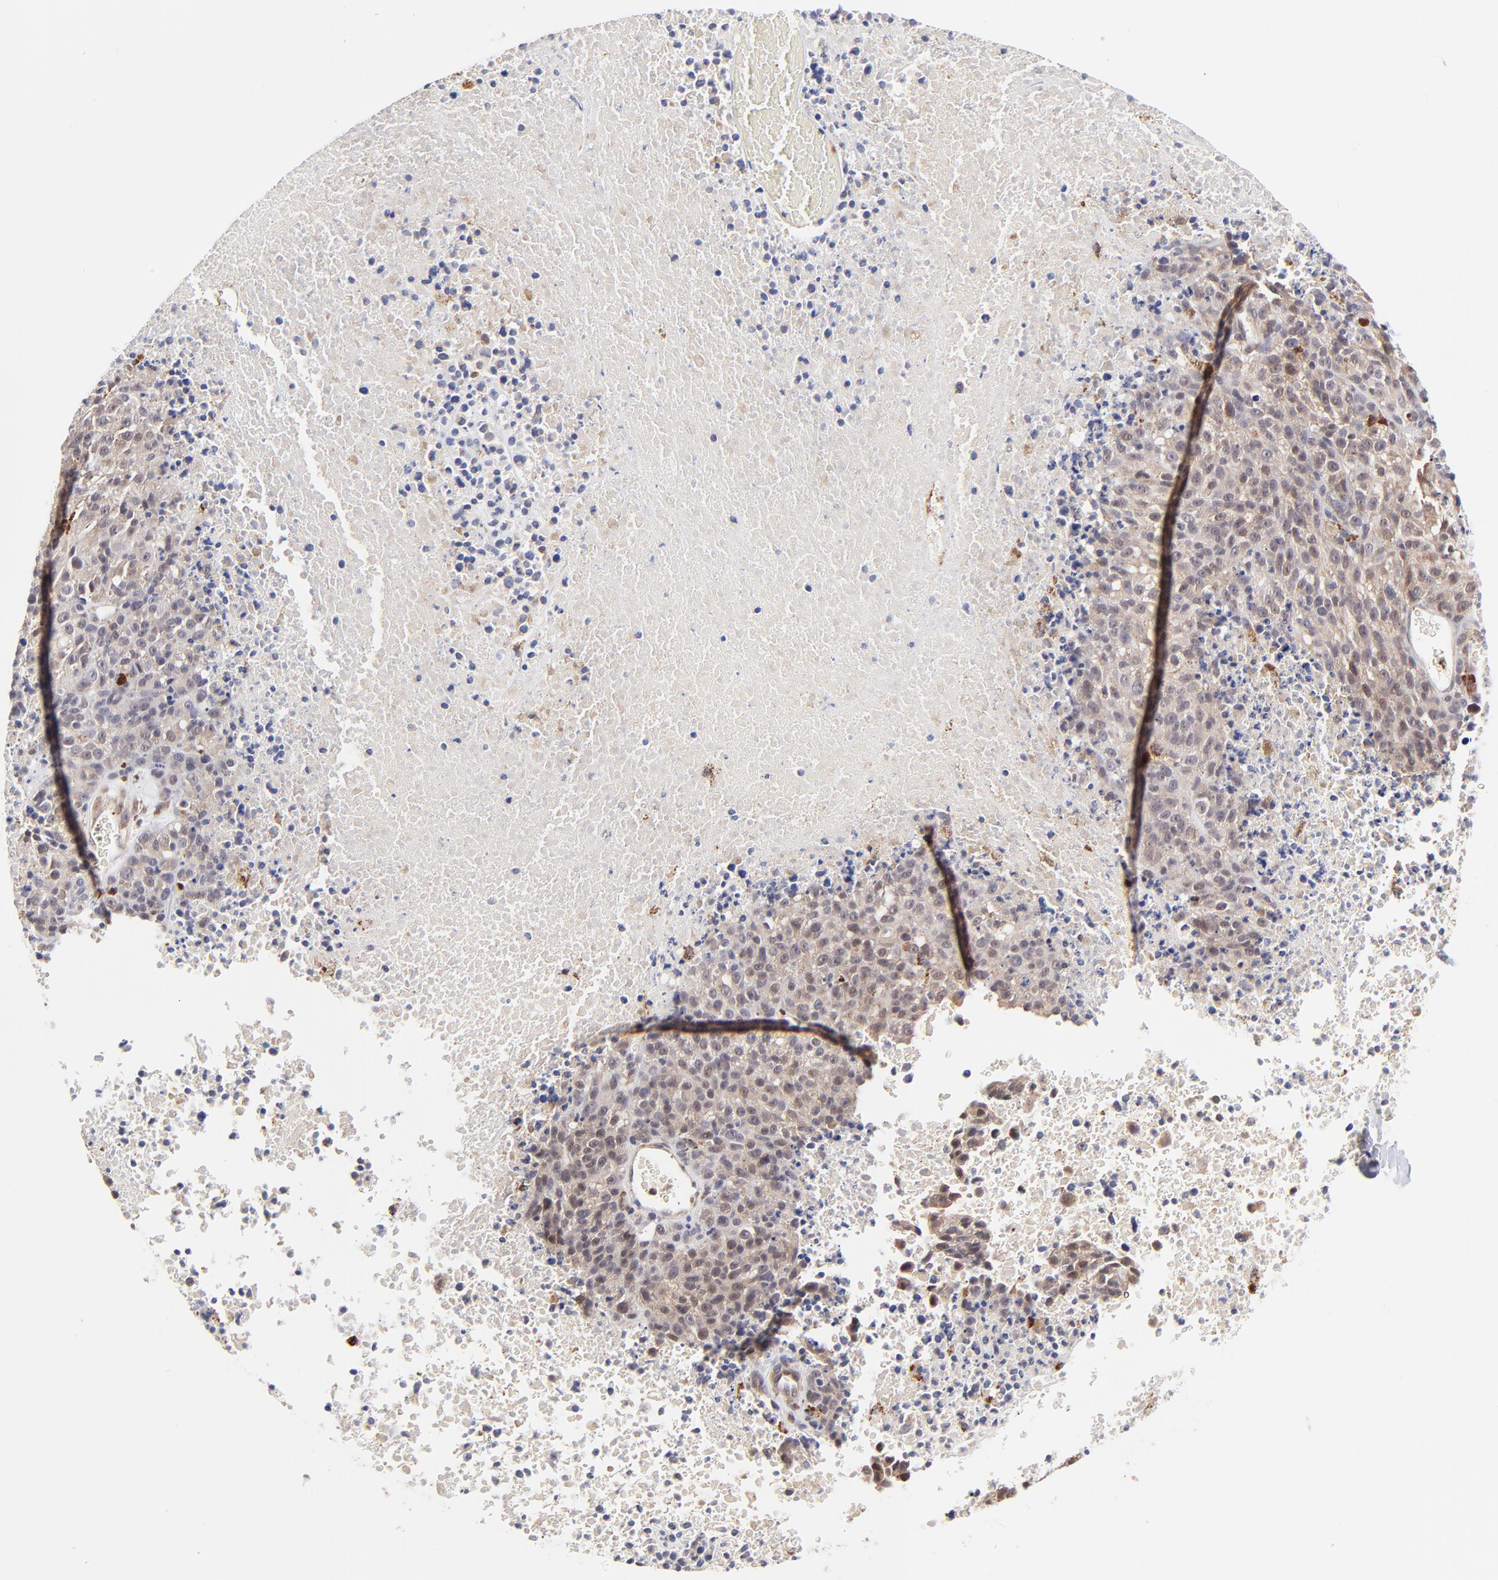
{"staining": {"intensity": "weak", "quantity": "<25%", "location": "cytoplasmic/membranous"}, "tissue": "melanoma", "cell_type": "Tumor cells", "image_type": "cancer", "snomed": [{"axis": "morphology", "description": "Malignant melanoma, Metastatic site"}, {"axis": "topography", "description": "Cerebral cortex"}], "caption": "Tumor cells show no significant positivity in melanoma.", "gene": "MAP2K7", "patient": {"sex": "female", "age": 52}}